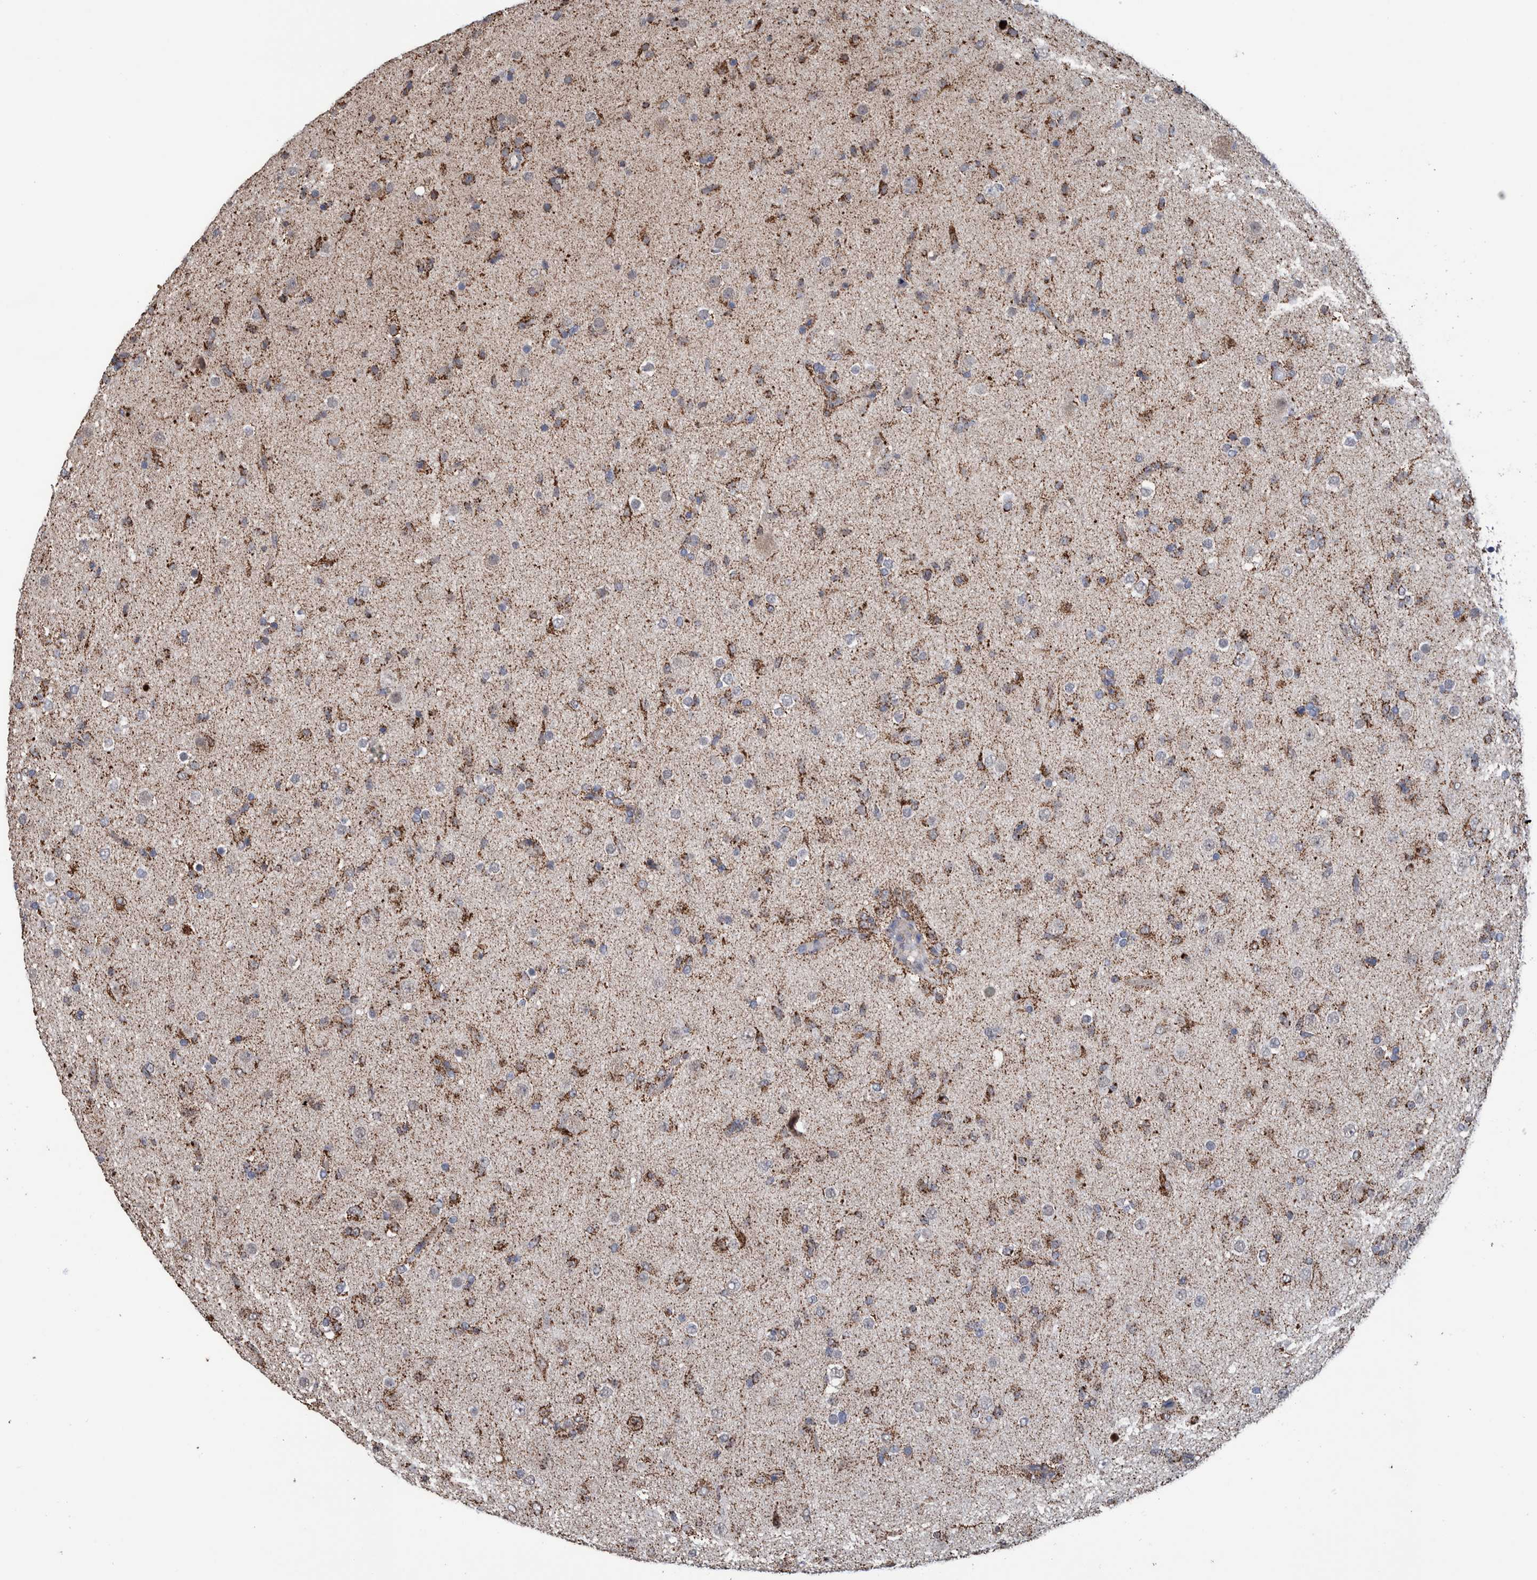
{"staining": {"intensity": "moderate", "quantity": ">75%", "location": "cytoplasmic/membranous"}, "tissue": "glioma", "cell_type": "Tumor cells", "image_type": "cancer", "snomed": [{"axis": "morphology", "description": "Glioma, malignant, Low grade"}, {"axis": "topography", "description": "Brain"}], "caption": "Human malignant glioma (low-grade) stained with a brown dye displays moderate cytoplasmic/membranous positive expression in about >75% of tumor cells.", "gene": "DECR1", "patient": {"sex": "male", "age": 65}}